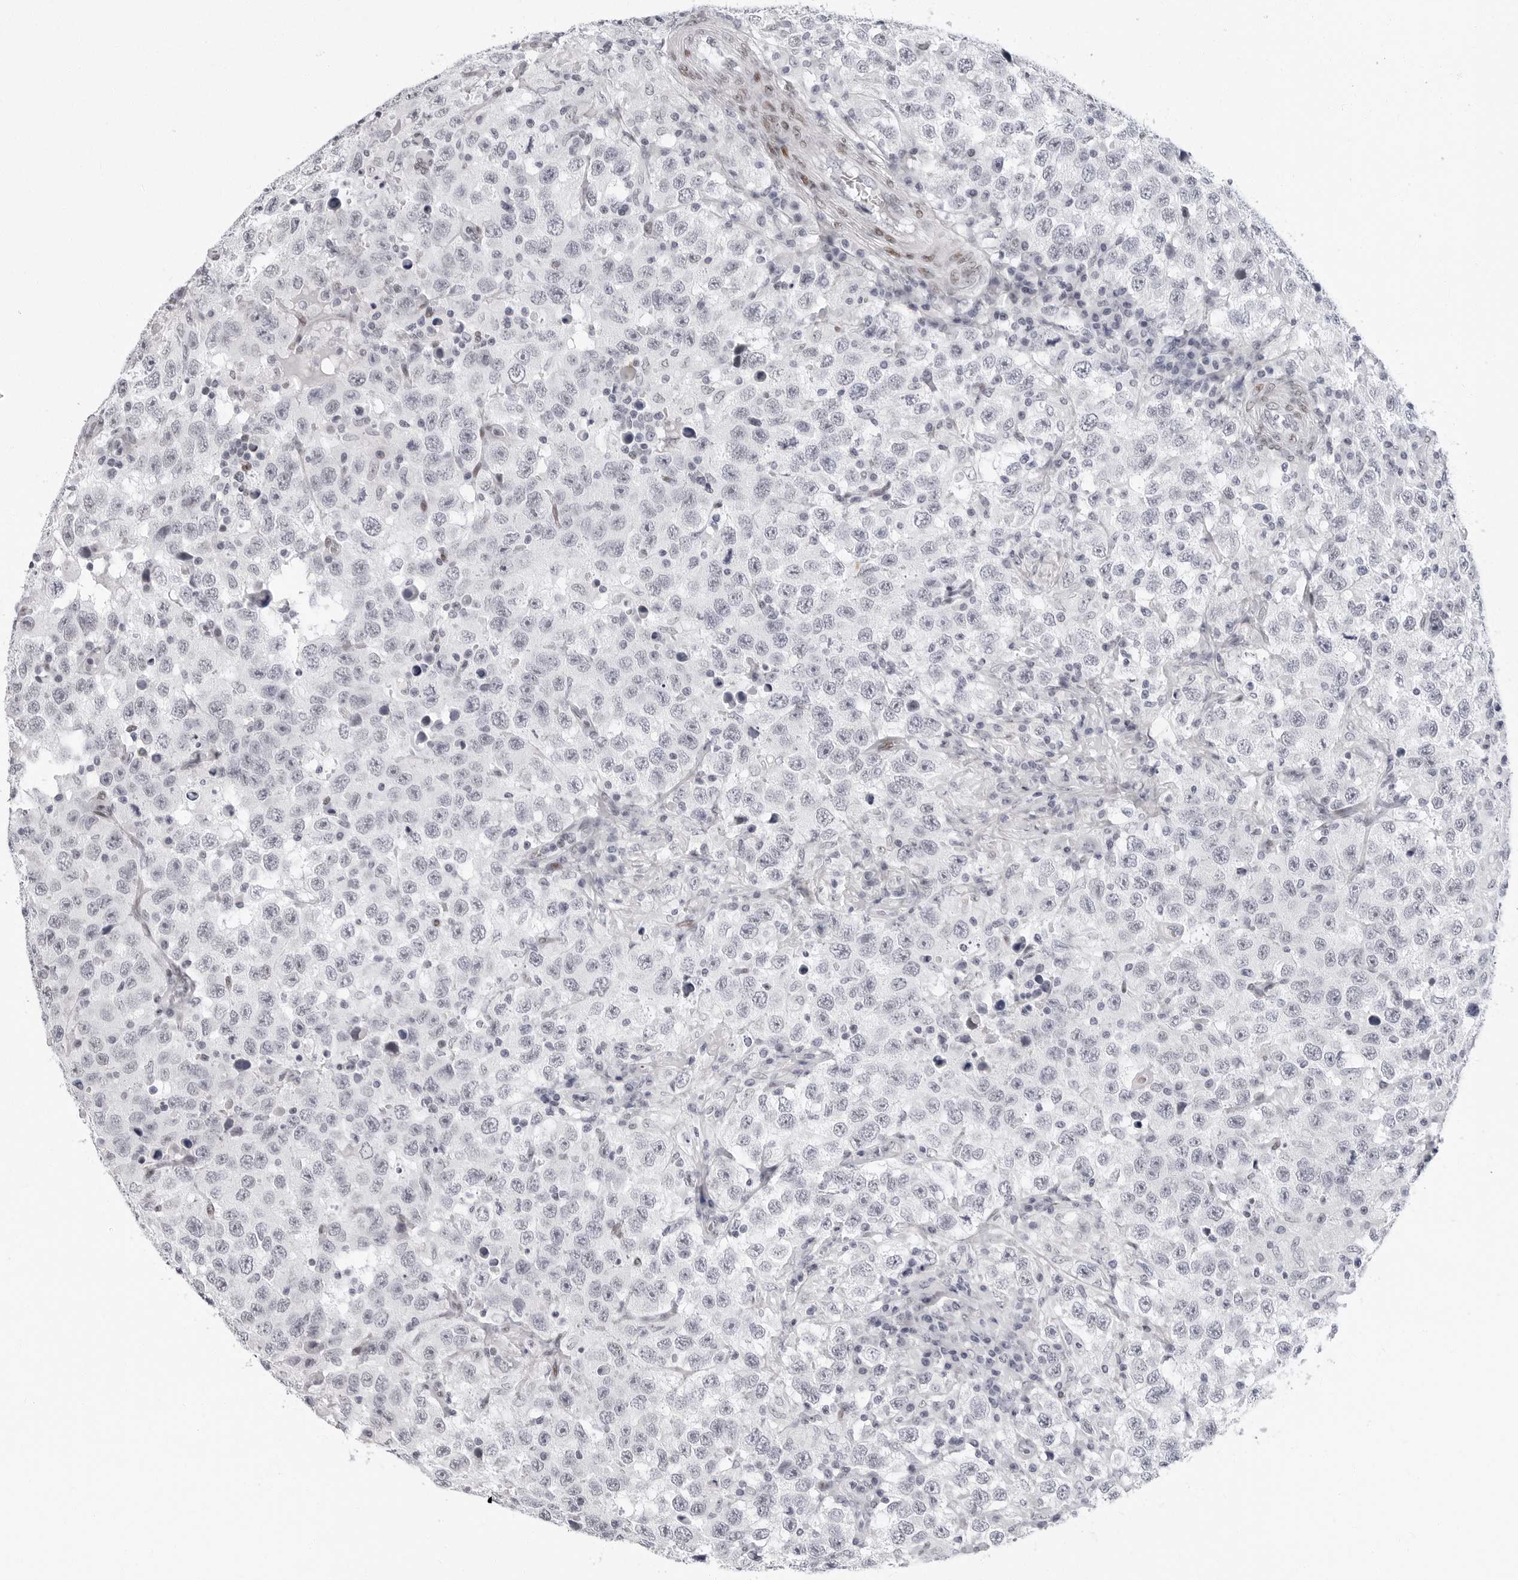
{"staining": {"intensity": "negative", "quantity": "none", "location": "none"}, "tissue": "testis cancer", "cell_type": "Tumor cells", "image_type": "cancer", "snomed": [{"axis": "morphology", "description": "Seminoma, NOS"}, {"axis": "topography", "description": "Testis"}], "caption": "A micrograph of human testis seminoma is negative for staining in tumor cells.", "gene": "VEZF1", "patient": {"sex": "male", "age": 41}}